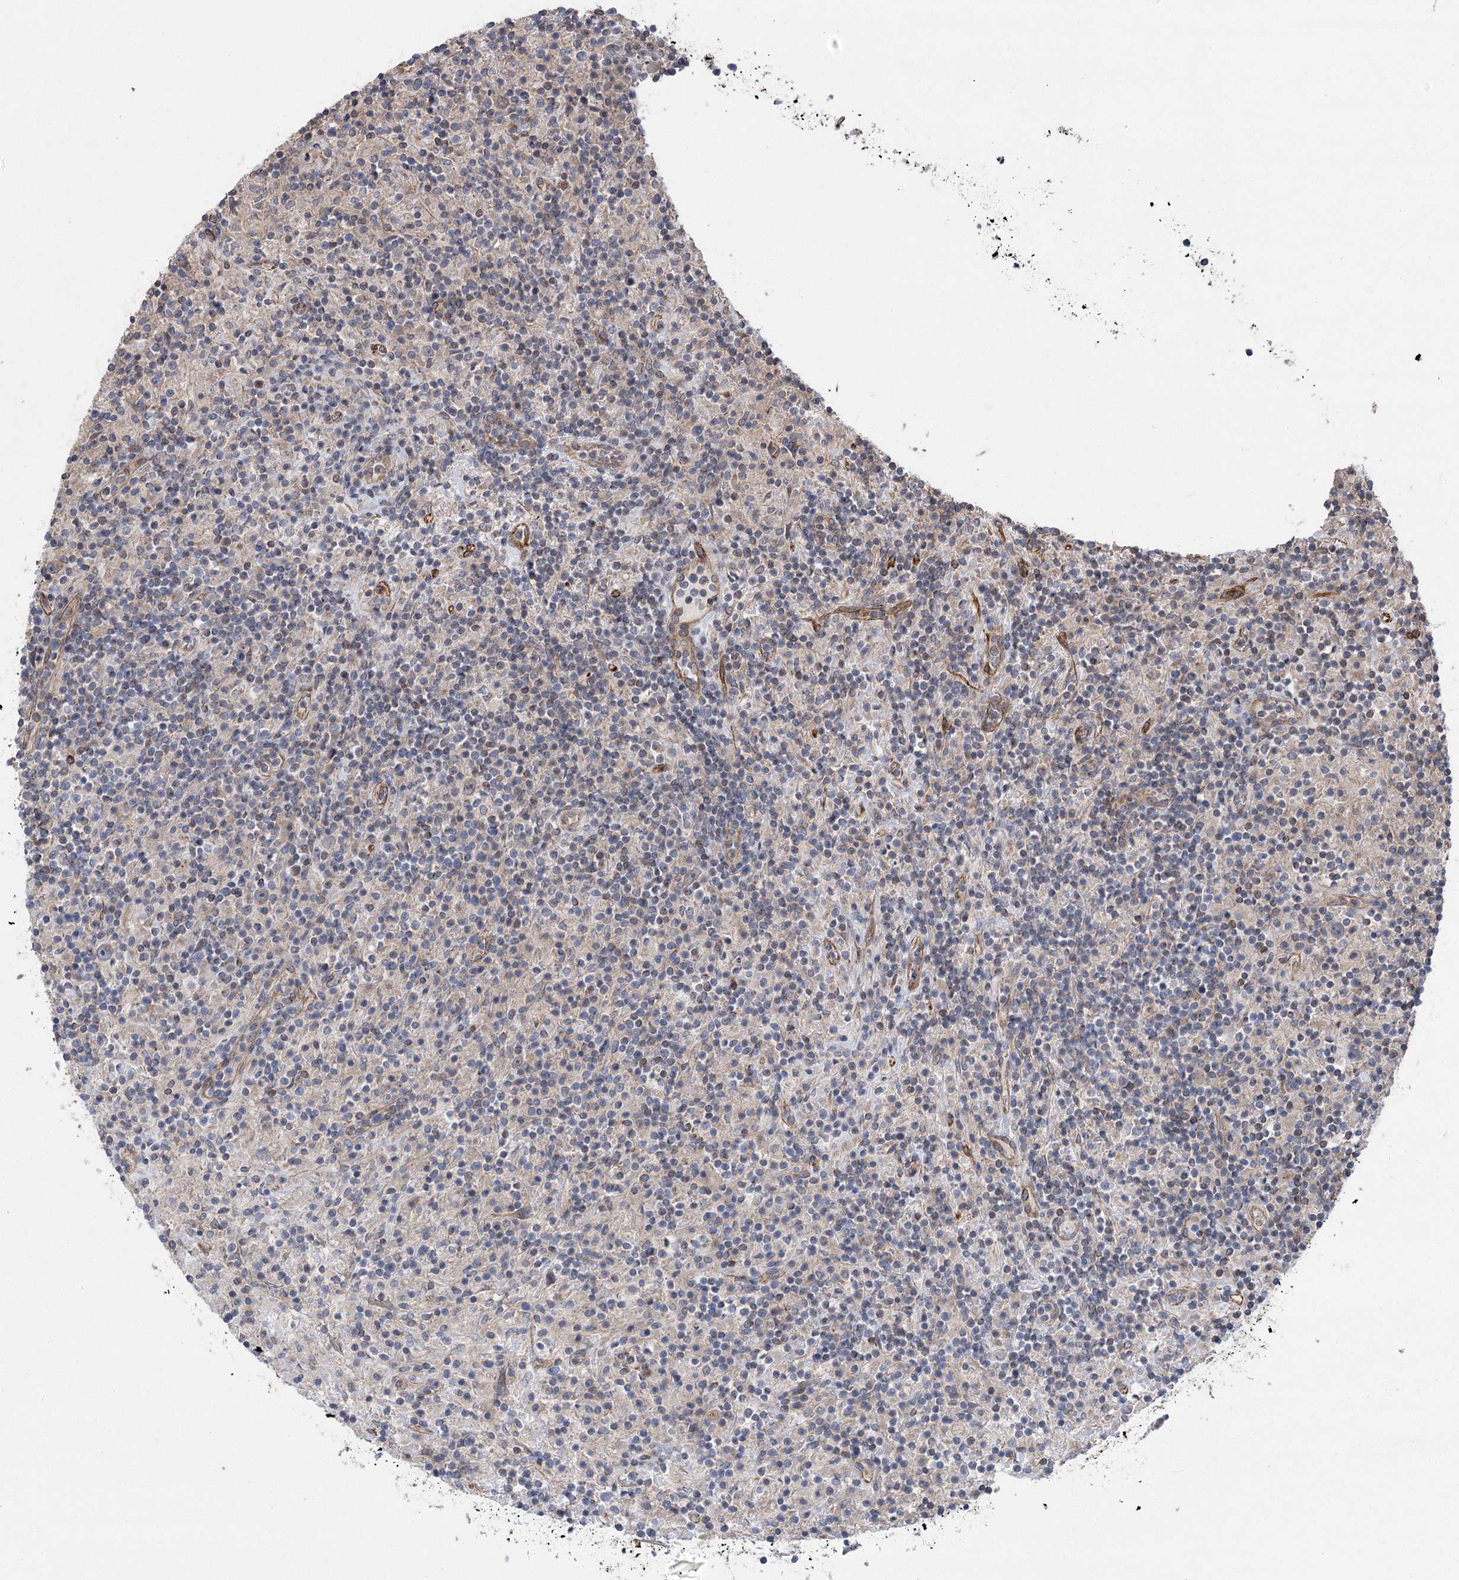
{"staining": {"intensity": "negative", "quantity": "none", "location": "none"}, "tissue": "lymphoma", "cell_type": "Tumor cells", "image_type": "cancer", "snomed": [{"axis": "morphology", "description": "Hodgkin's disease, NOS"}, {"axis": "topography", "description": "Lymph node"}], "caption": "Immunohistochemistry (IHC) histopathology image of neoplastic tissue: human lymphoma stained with DAB (3,3'-diaminobenzidine) demonstrates no significant protein positivity in tumor cells.", "gene": "RWDD4", "patient": {"sex": "male", "age": 70}}